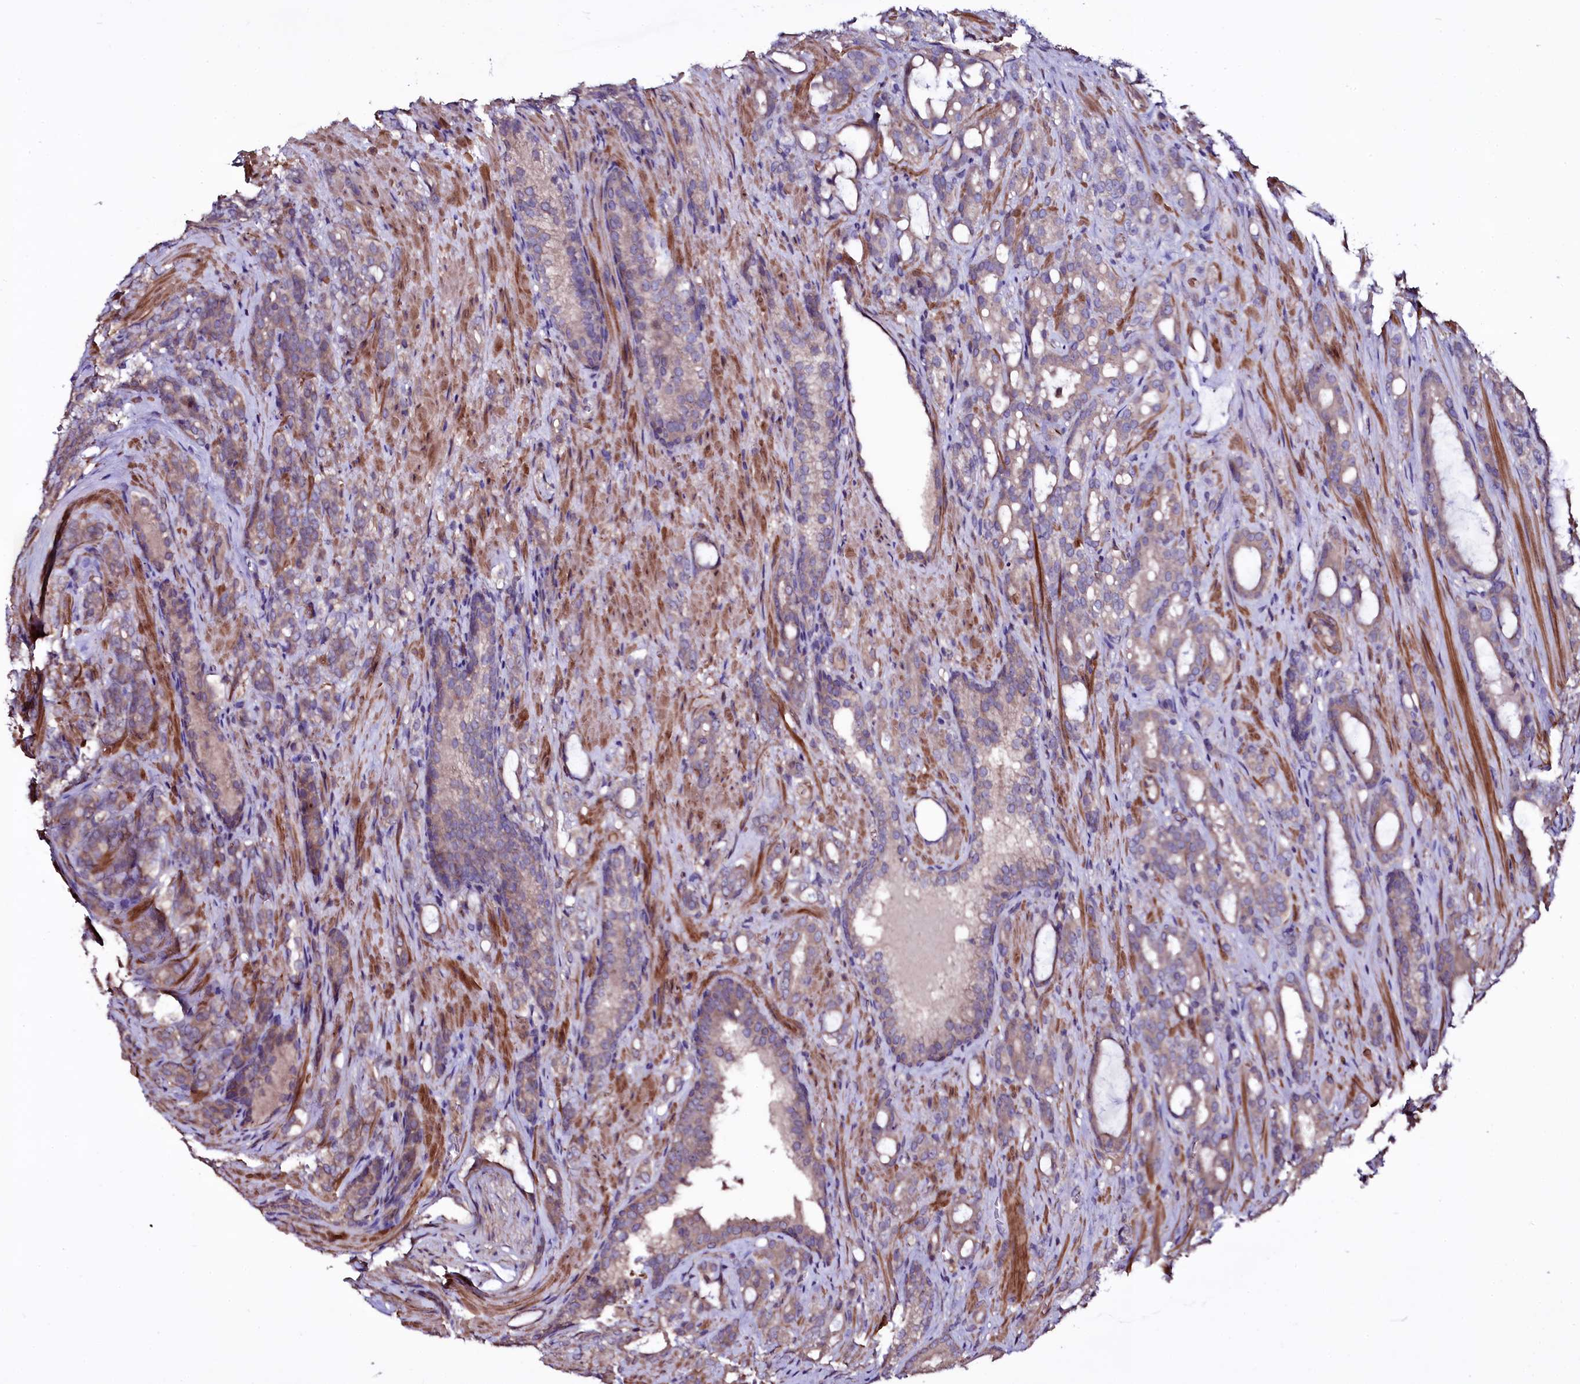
{"staining": {"intensity": "weak", "quantity": "25%-75%", "location": "cytoplasmic/membranous"}, "tissue": "prostate cancer", "cell_type": "Tumor cells", "image_type": "cancer", "snomed": [{"axis": "morphology", "description": "Adenocarcinoma, High grade"}, {"axis": "topography", "description": "Prostate"}], "caption": "IHC staining of prostate cancer, which exhibits low levels of weak cytoplasmic/membranous positivity in approximately 25%-75% of tumor cells indicating weak cytoplasmic/membranous protein positivity. The staining was performed using DAB (brown) for protein detection and nuclei were counterstained in hematoxylin (blue).", "gene": "WIPF3", "patient": {"sex": "male", "age": 72}}